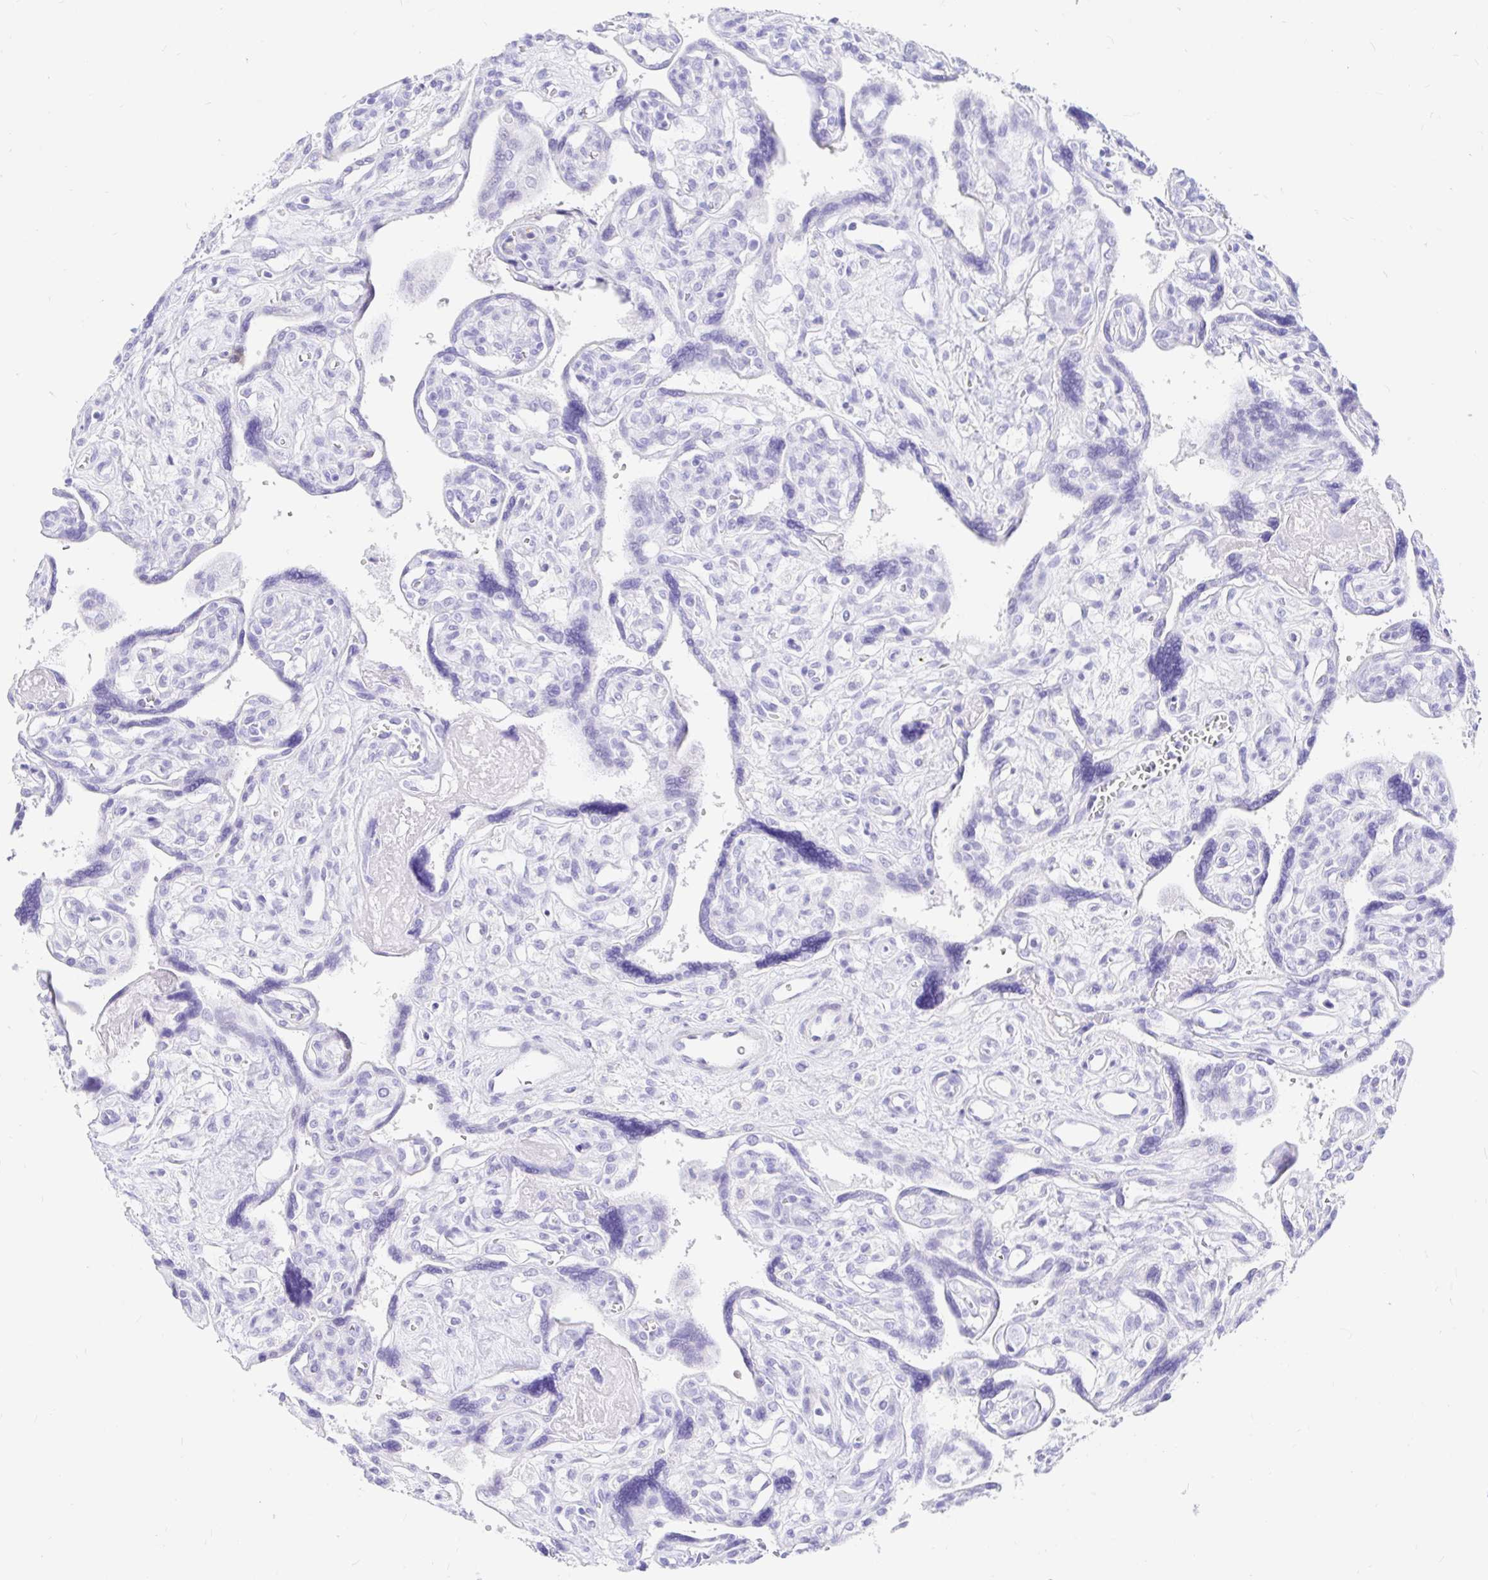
{"staining": {"intensity": "negative", "quantity": "none", "location": "none"}, "tissue": "placenta", "cell_type": "Trophoblastic cells", "image_type": "normal", "snomed": [{"axis": "morphology", "description": "Normal tissue, NOS"}, {"axis": "topography", "description": "Placenta"}], "caption": "This is a photomicrograph of immunohistochemistry staining of unremarkable placenta, which shows no expression in trophoblastic cells. The staining was performed using DAB to visualize the protein expression in brown, while the nuclei were stained in blue with hematoxylin (Magnification: 20x).", "gene": "PPP1R1B", "patient": {"sex": "female", "age": 39}}